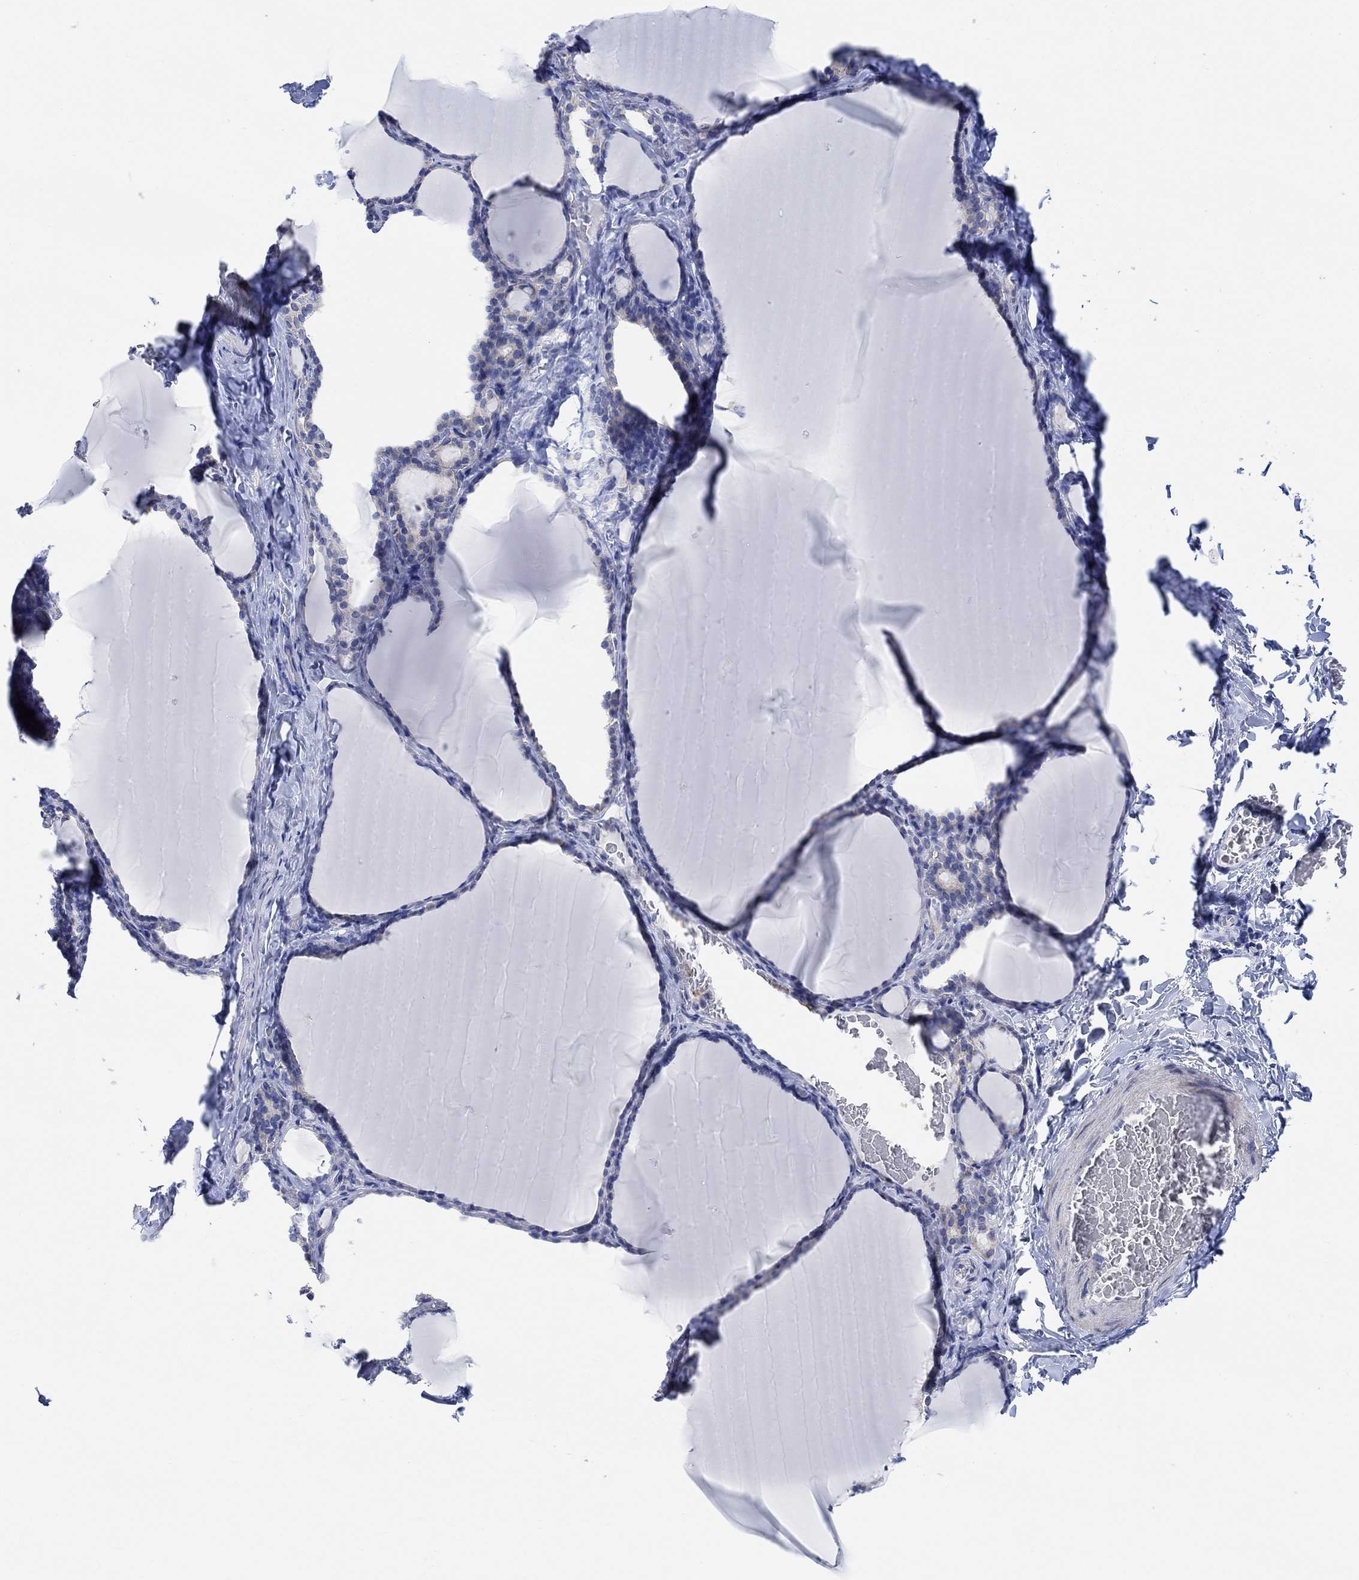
{"staining": {"intensity": "negative", "quantity": "none", "location": "none"}, "tissue": "thyroid gland", "cell_type": "Glandular cells", "image_type": "normal", "snomed": [{"axis": "morphology", "description": "Normal tissue, NOS"}, {"axis": "morphology", "description": "Hyperplasia, NOS"}, {"axis": "topography", "description": "Thyroid gland"}], "caption": "High magnification brightfield microscopy of normal thyroid gland stained with DAB (3,3'-diaminobenzidine) (brown) and counterstained with hematoxylin (blue): glandular cells show no significant staining. Nuclei are stained in blue.", "gene": "RIMS1", "patient": {"sex": "female", "age": 27}}